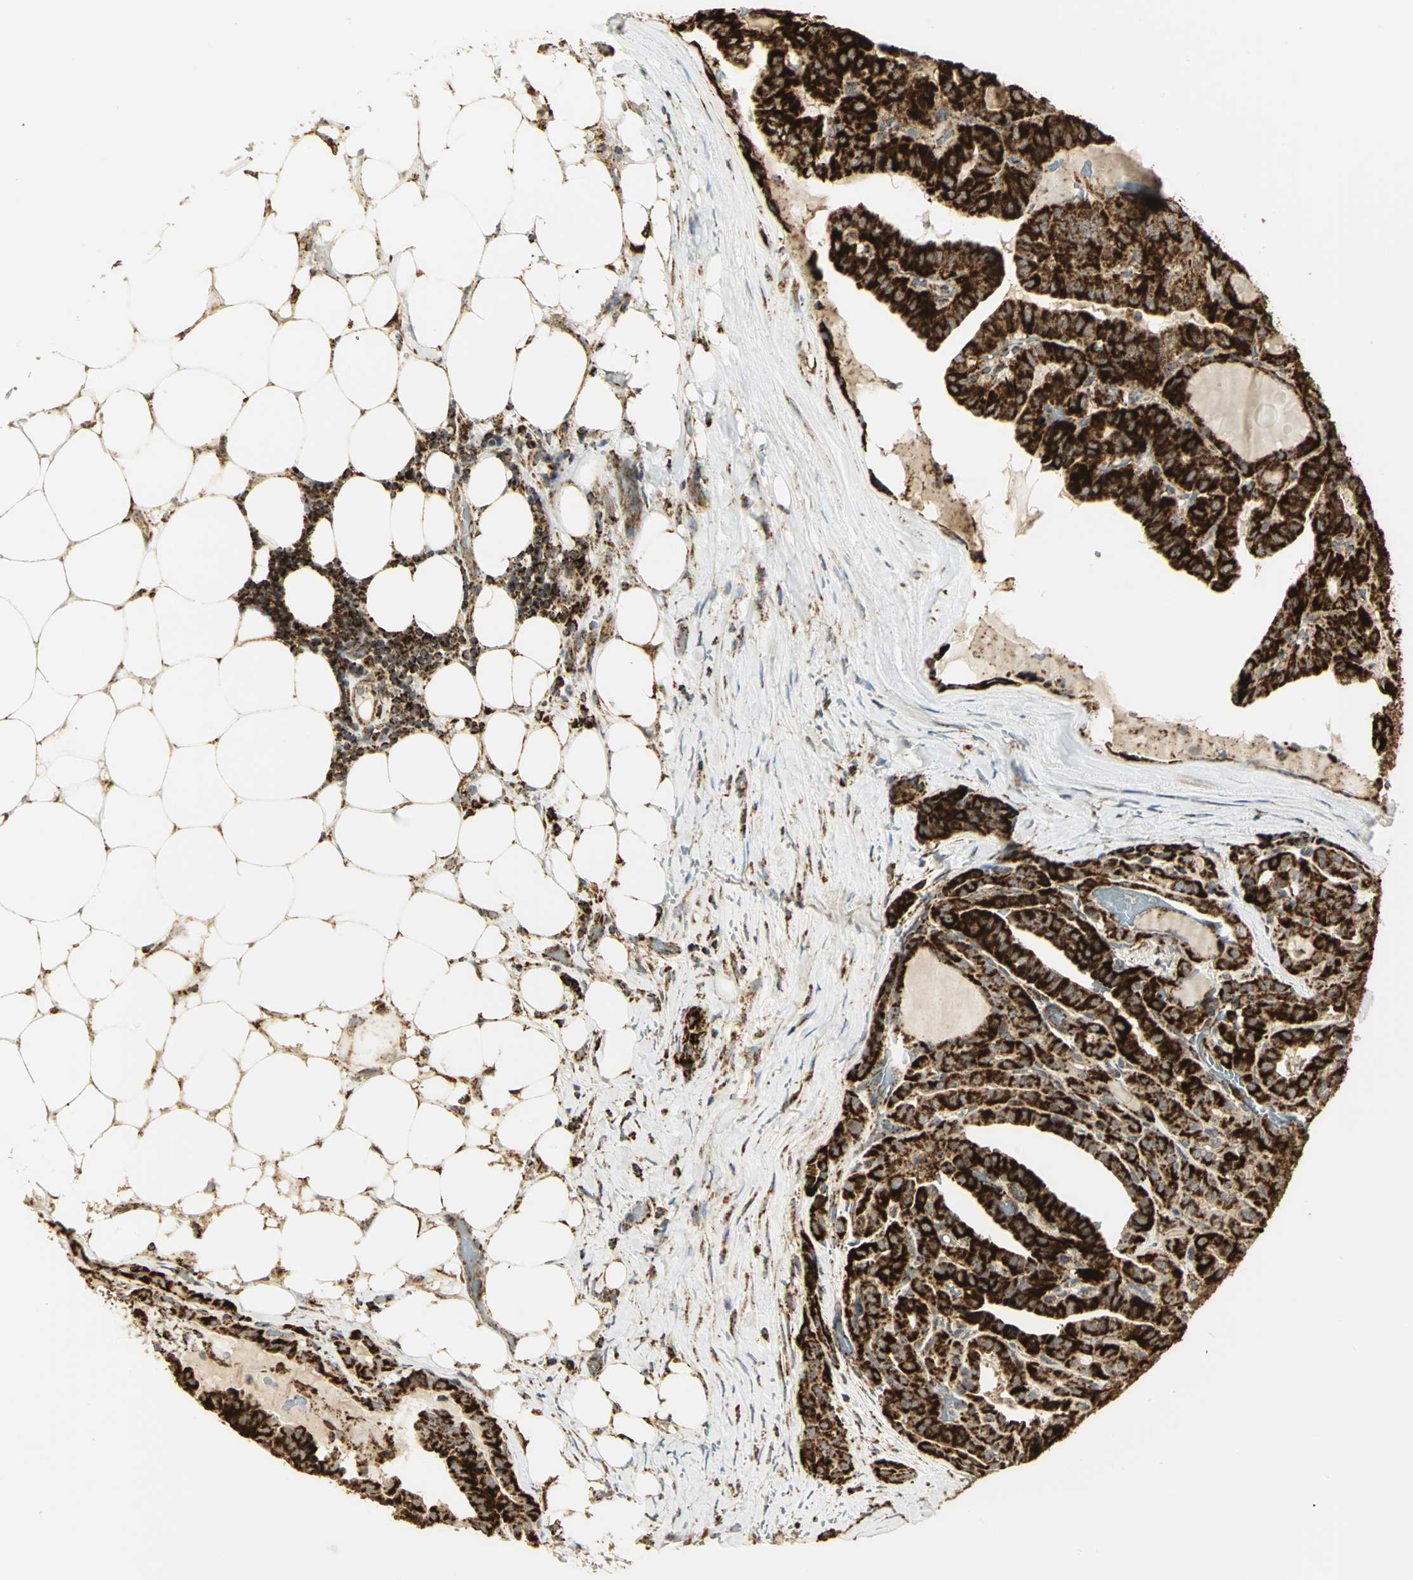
{"staining": {"intensity": "strong", "quantity": ">75%", "location": "cytoplasmic/membranous"}, "tissue": "thyroid cancer", "cell_type": "Tumor cells", "image_type": "cancer", "snomed": [{"axis": "morphology", "description": "Papillary adenocarcinoma, NOS"}, {"axis": "topography", "description": "Thyroid gland"}], "caption": "Protein analysis of thyroid papillary adenocarcinoma tissue displays strong cytoplasmic/membranous positivity in about >75% of tumor cells.", "gene": "VDAC1", "patient": {"sex": "male", "age": 77}}